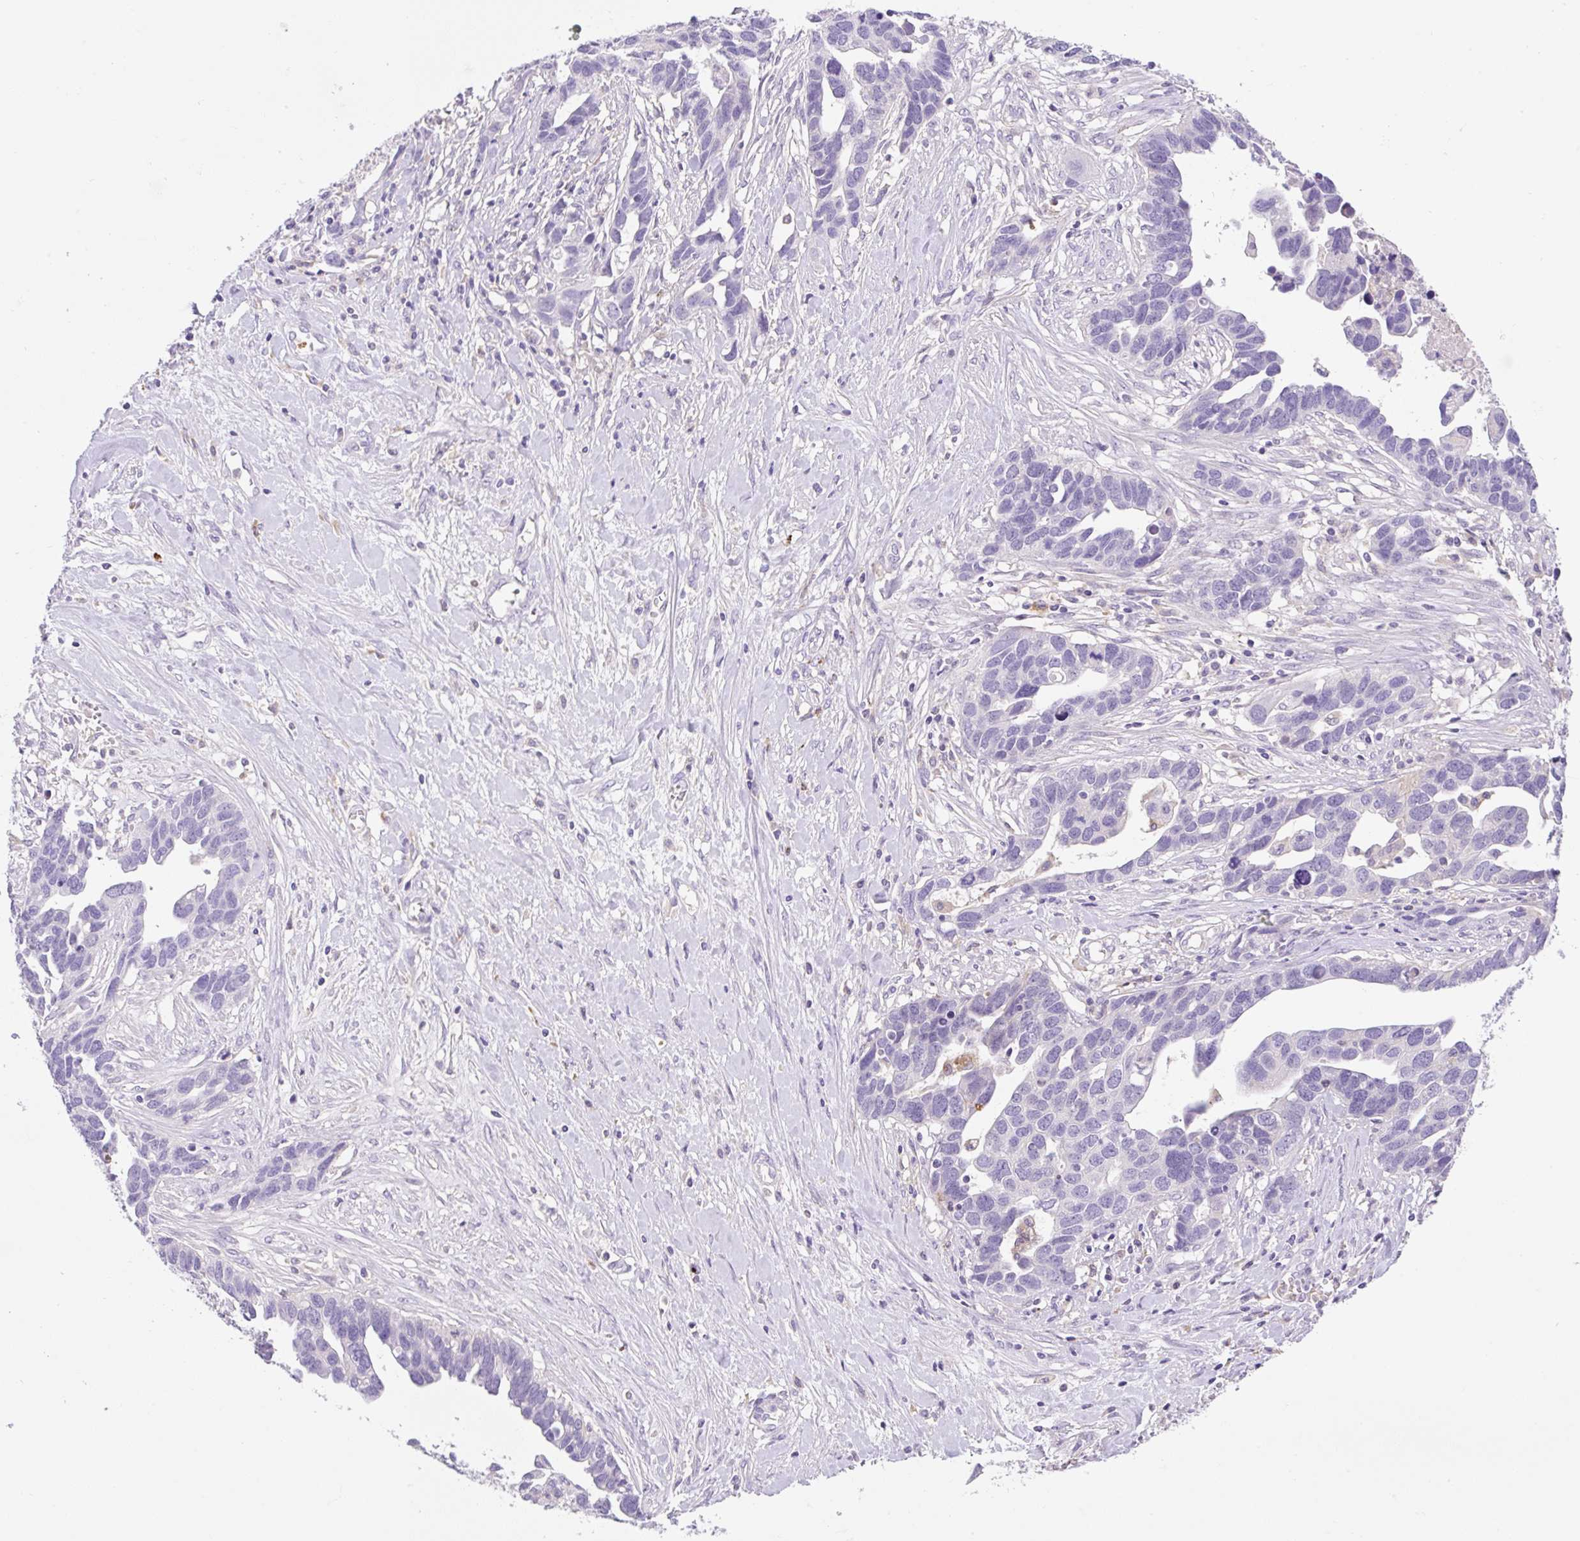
{"staining": {"intensity": "negative", "quantity": "none", "location": "none"}, "tissue": "ovarian cancer", "cell_type": "Tumor cells", "image_type": "cancer", "snomed": [{"axis": "morphology", "description": "Cystadenocarcinoma, serous, NOS"}, {"axis": "topography", "description": "Ovary"}], "caption": "Immunohistochemistry of ovarian serous cystadenocarcinoma exhibits no staining in tumor cells.", "gene": "TDRD15", "patient": {"sex": "female", "age": 54}}